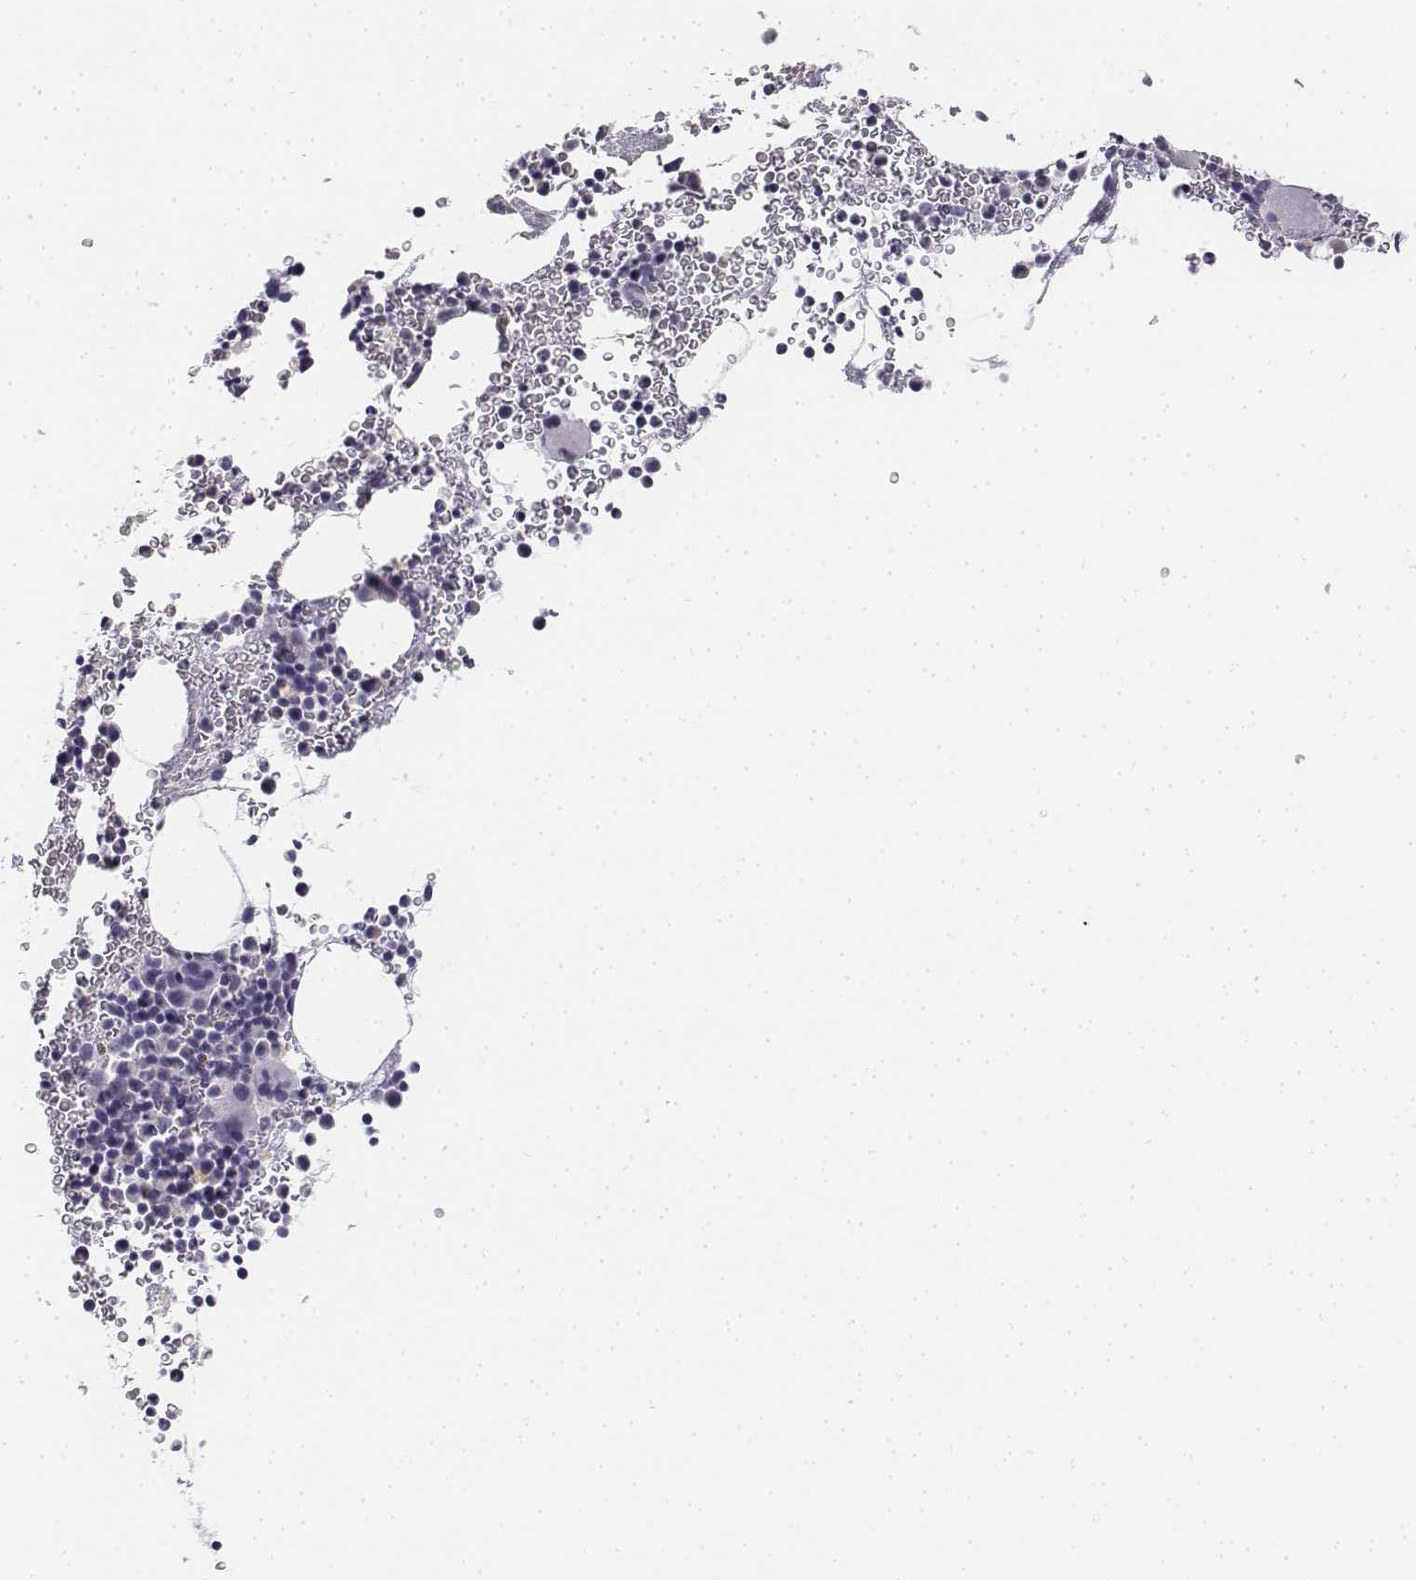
{"staining": {"intensity": "negative", "quantity": "none", "location": "none"}, "tissue": "bone marrow", "cell_type": "Hematopoietic cells", "image_type": "normal", "snomed": [{"axis": "morphology", "description": "Normal tissue, NOS"}, {"axis": "topography", "description": "Bone marrow"}], "caption": "A high-resolution photomicrograph shows immunohistochemistry staining of benign bone marrow, which displays no significant positivity in hematopoietic cells.", "gene": "UCN2", "patient": {"sex": "female", "age": 56}}